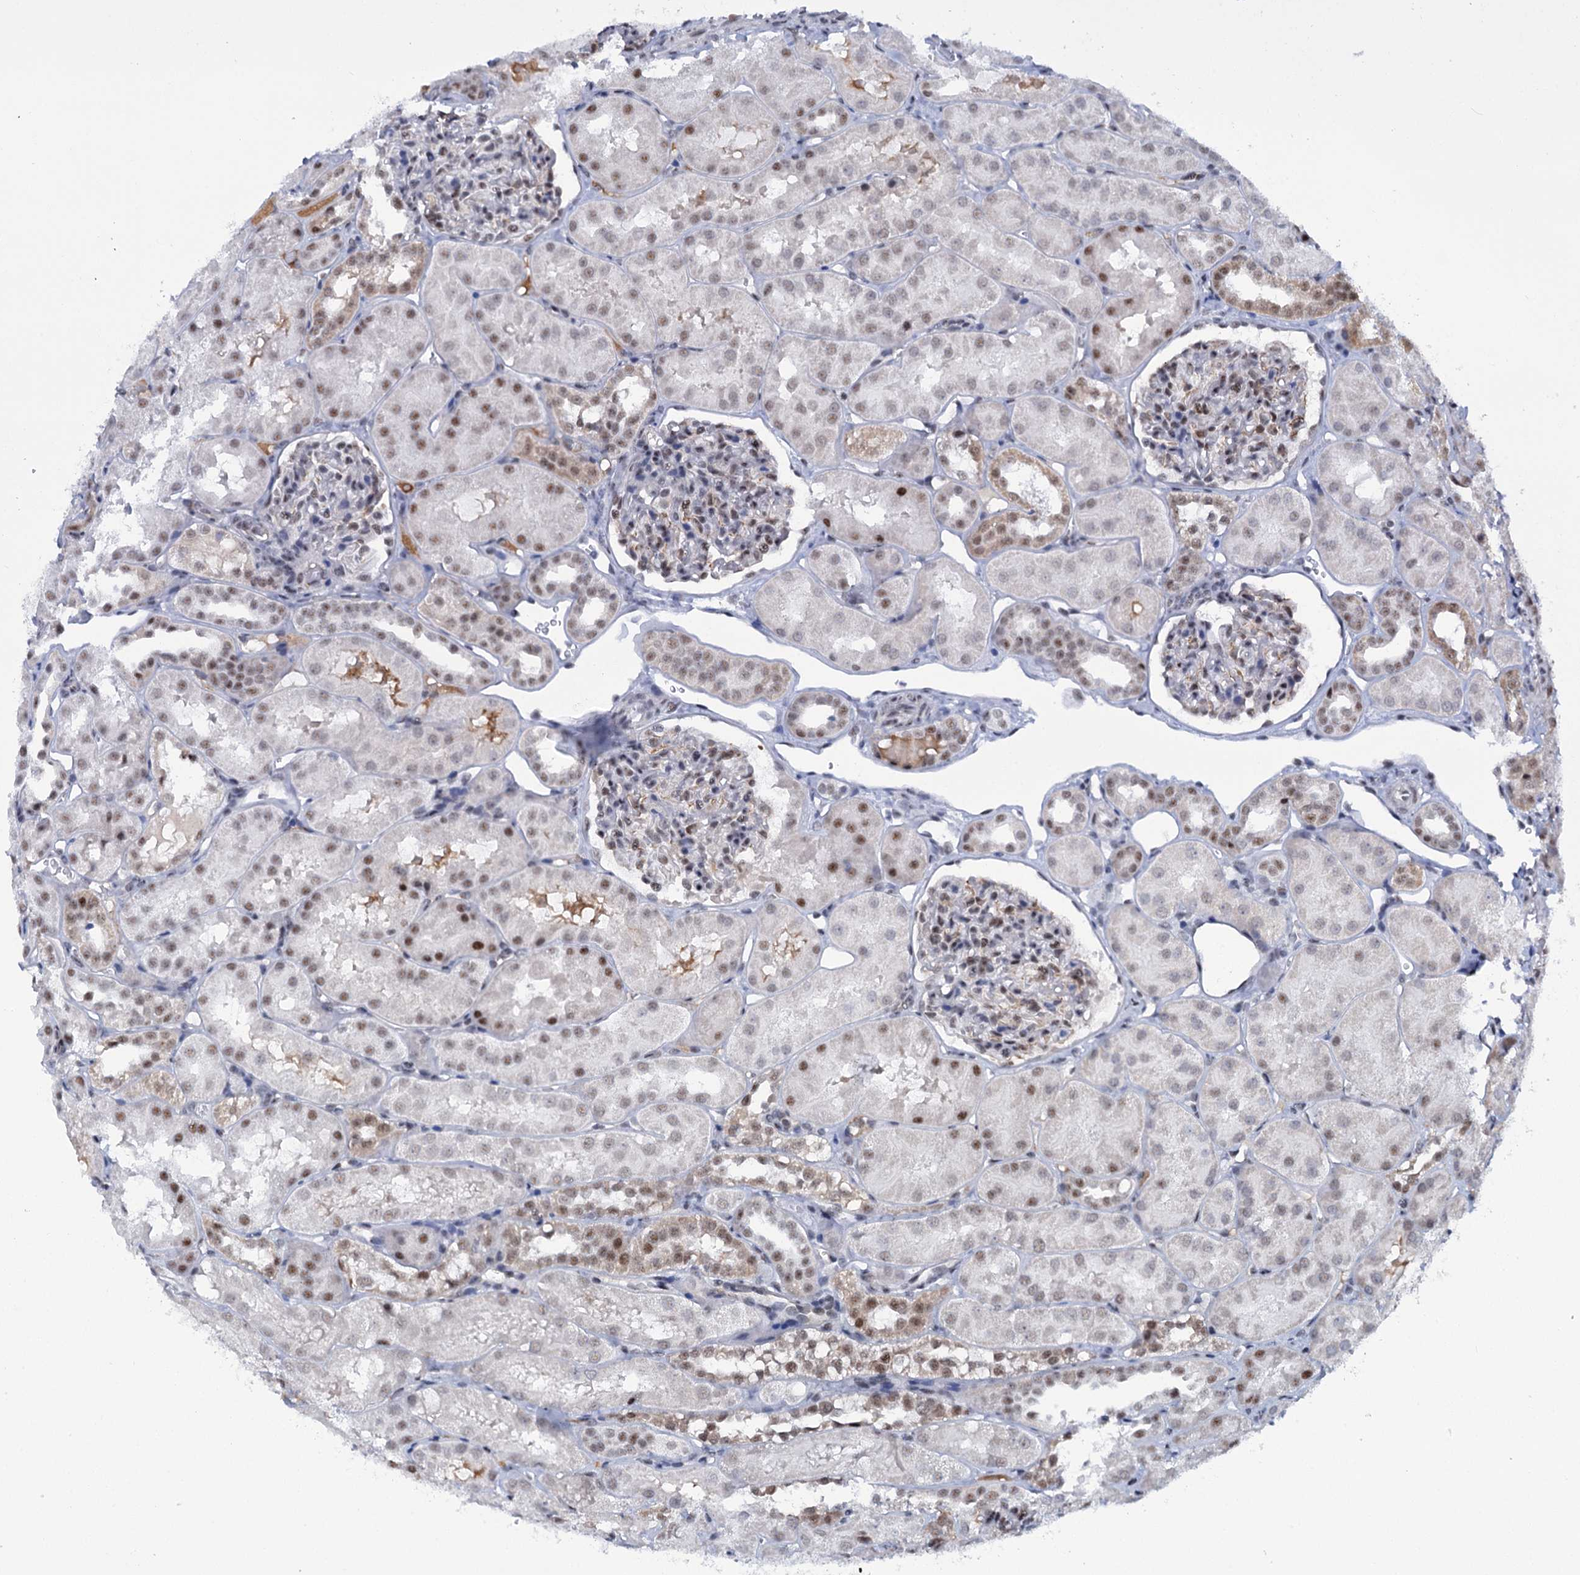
{"staining": {"intensity": "moderate", "quantity": "25%-75%", "location": "nuclear"}, "tissue": "kidney", "cell_type": "Cells in glomeruli", "image_type": "normal", "snomed": [{"axis": "morphology", "description": "Normal tissue, NOS"}, {"axis": "topography", "description": "Kidney"}, {"axis": "topography", "description": "Urinary bladder"}], "caption": "This is a photomicrograph of immunohistochemistry (IHC) staining of unremarkable kidney, which shows moderate positivity in the nuclear of cells in glomeruli.", "gene": "SREK1", "patient": {"sex": "male", "age": 16}}